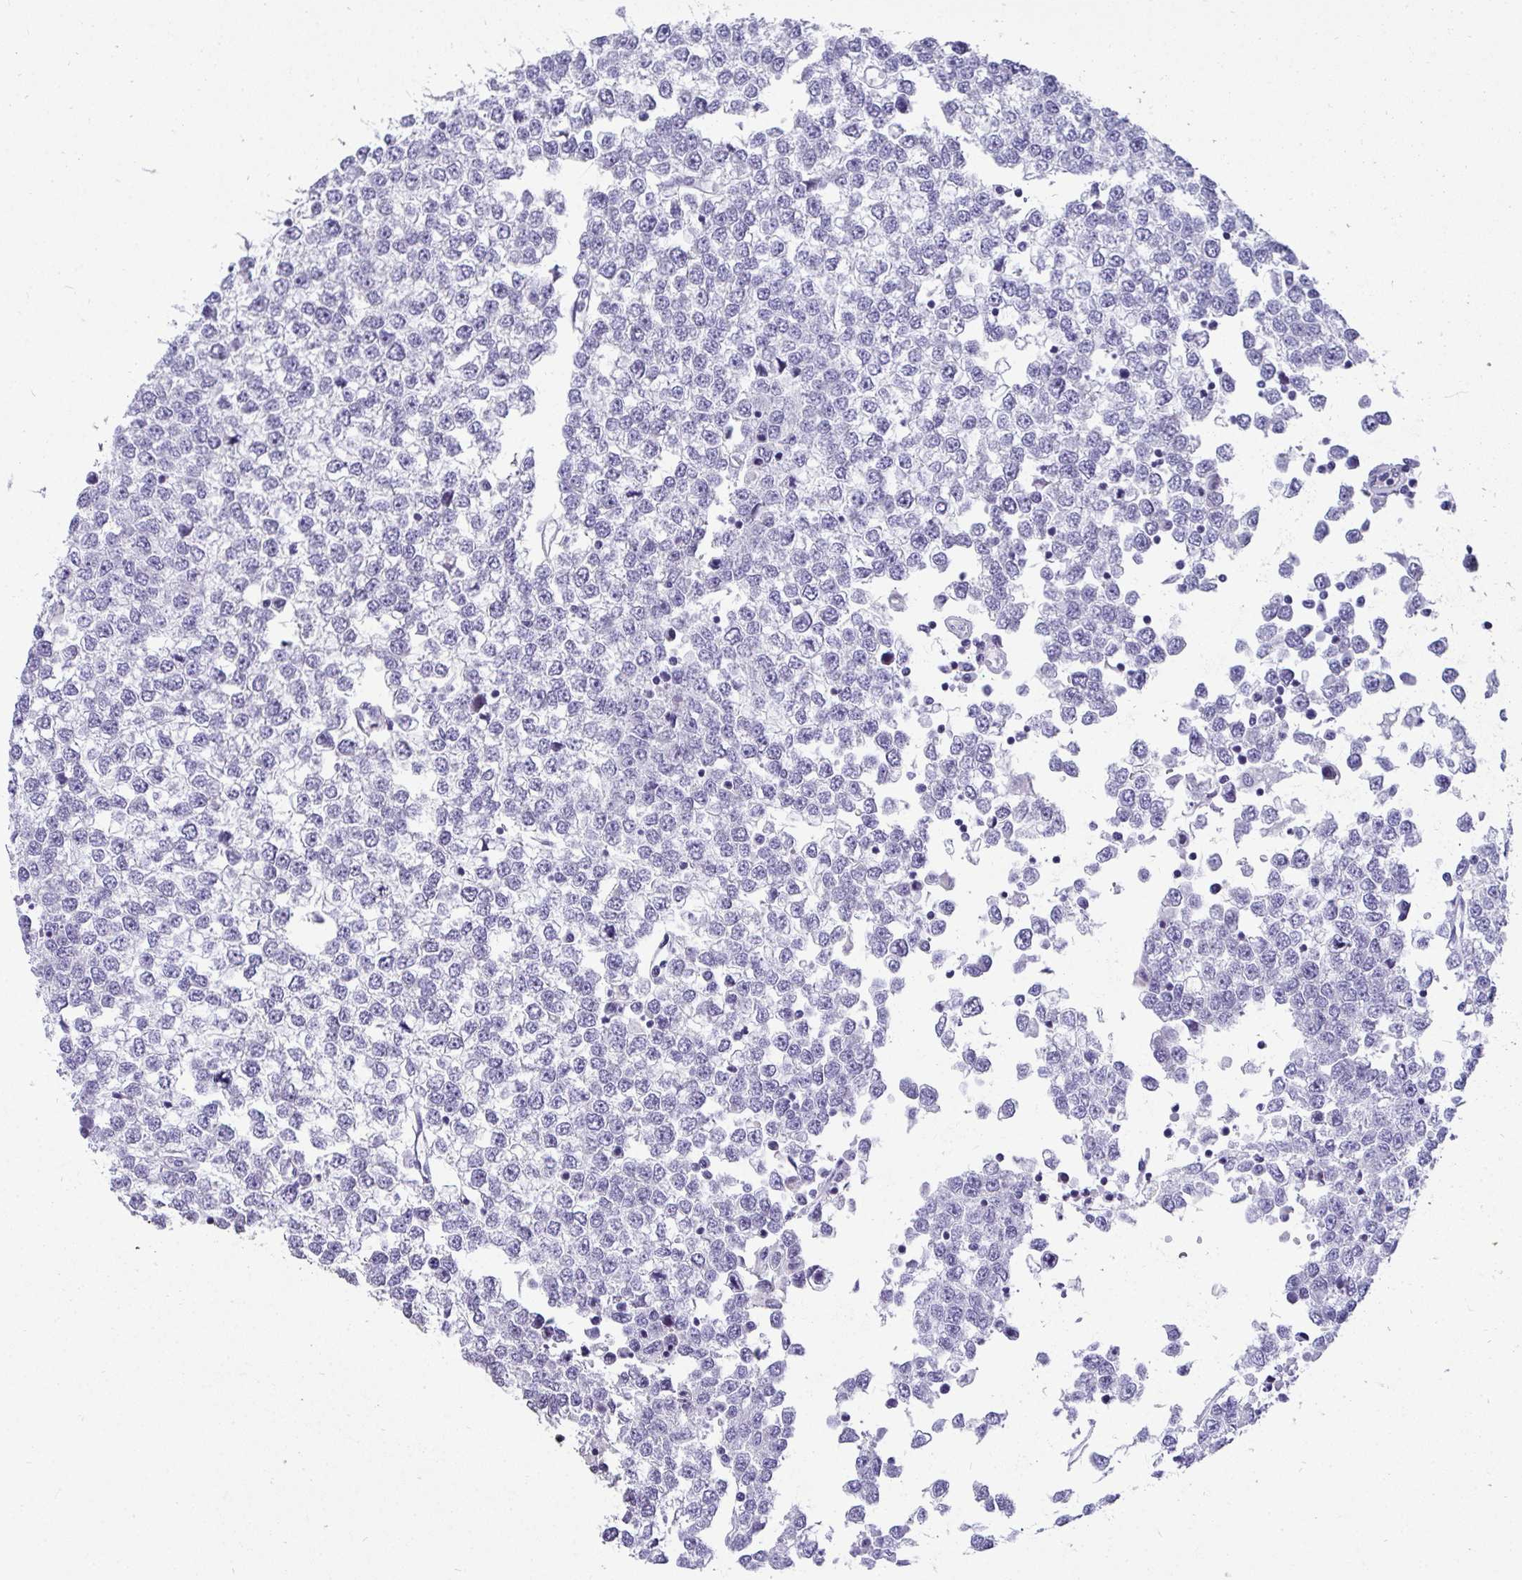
{"staining": {"intensity": "negative", "quantity": "none", "location": "none"}, "tissue": "testis cancer", "cell_type": "Tumor cells", "image_type": "cancer", "snomed": [{"axis": "morphology", "description": "Seminoma, NOS"}, {"axis": "topography", "description": "Testis"}], "caption": "High power microscopy photomicrograph of an immunohistochemistry (IHC) micrograph of seminoma (testis), revealing no significant positivity in tumor cells.", "gene": "AK5", "patient": {"sex": "male", "age": 65}}